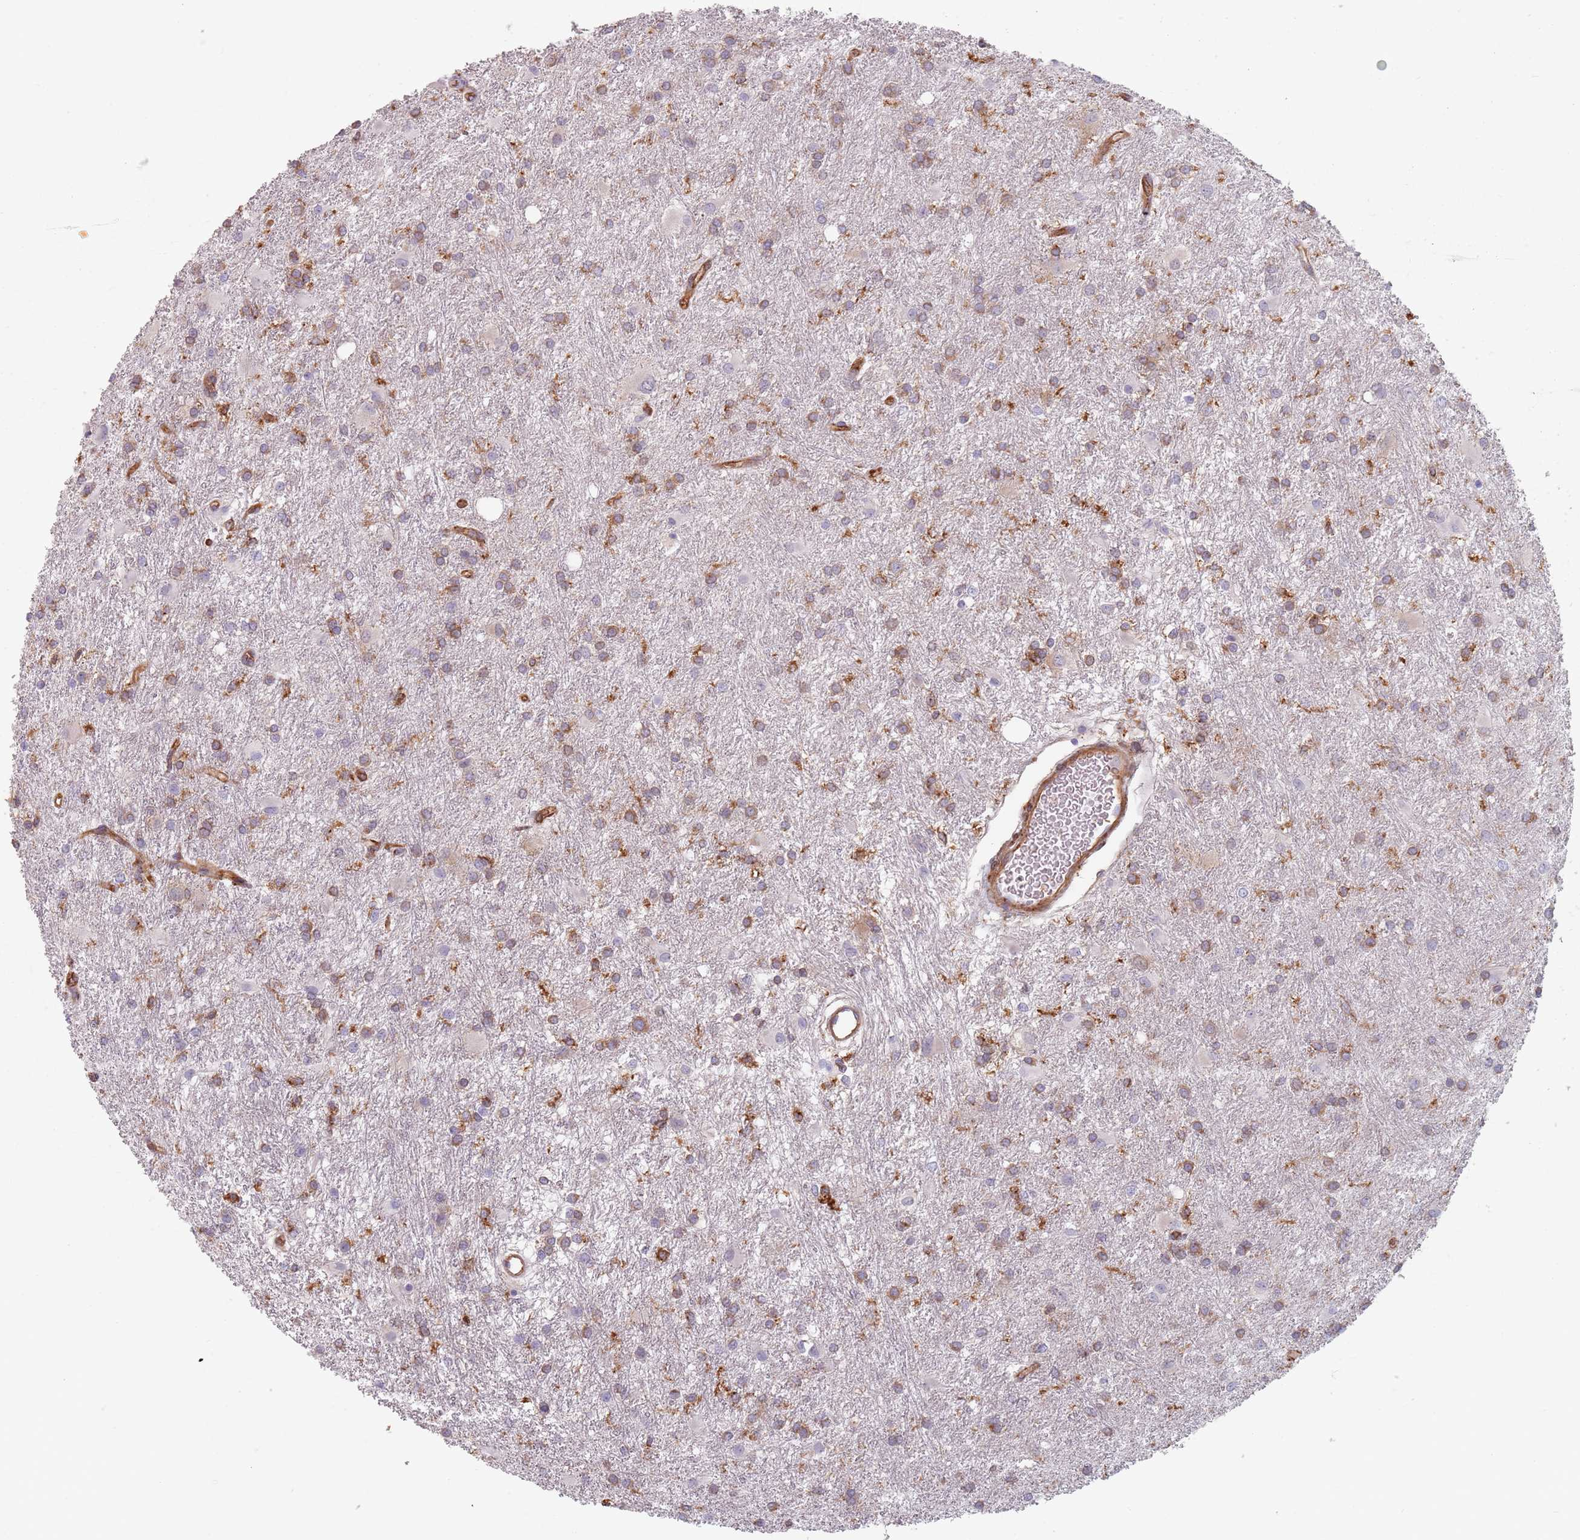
{"staining": {"intensity": "moderate", "quantity": "25%-75%", "location": "cytoplasmic/membranous"}, "tissue": "glioma", "cell_type": "Tumor cells", "image_type": "cancer", "snomed": [{"axis": "morphology", "description": "Glioma, malignant, High grade"}, {"axis": "topography", "description": "Brain"}], "caption": "Brown immunohistochemical staining in human high-grade glioma (malignant) reveals moderate cytoplasmic/membranous staining in approximately 25%-75% of tumor cells.", "gene": "TPD52L2", "patient": {"sex": "female", "age": 50}}